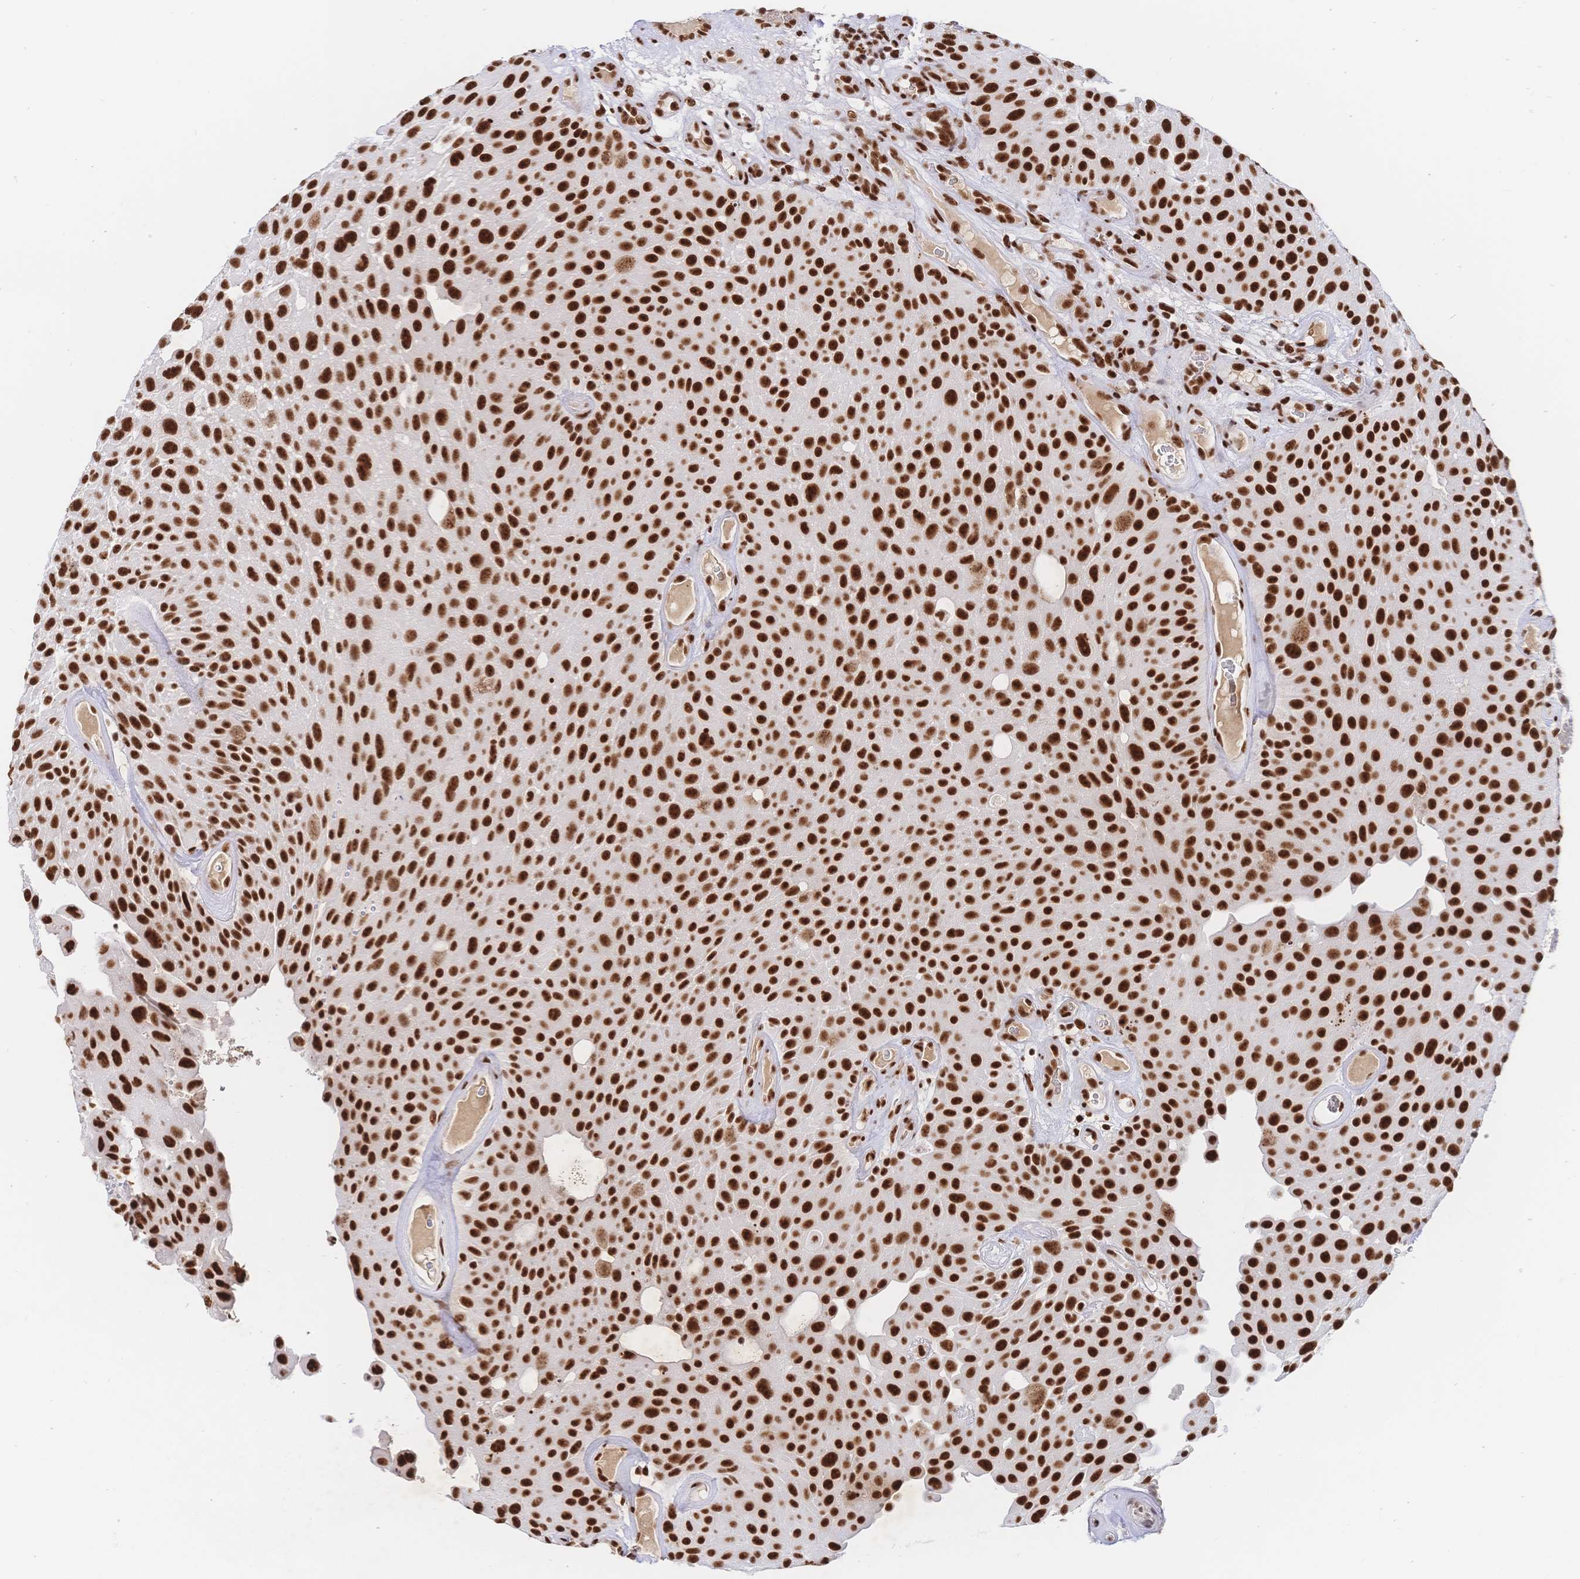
{"staining": {"intensity": "strong", "quantity": ">75%", "location": "nuclear"}, "tissue": "urothelial cancer", "cell_type": "Tumor cells", "image_type": "cancer", "snomed": [{"axis": "morphology", "description": "Urothelial carcinoma, Low grade"}, {"axis": "topography", "description": "Urinary bladder"}], "caption": "Brown immunohistochemical staining in human low-grade urothelial carcinoma reveals strong nuclear staining in about >75% of tumor cells.", "gene": "SRSF1", "patient": {"sex": "male", "age": 72}}